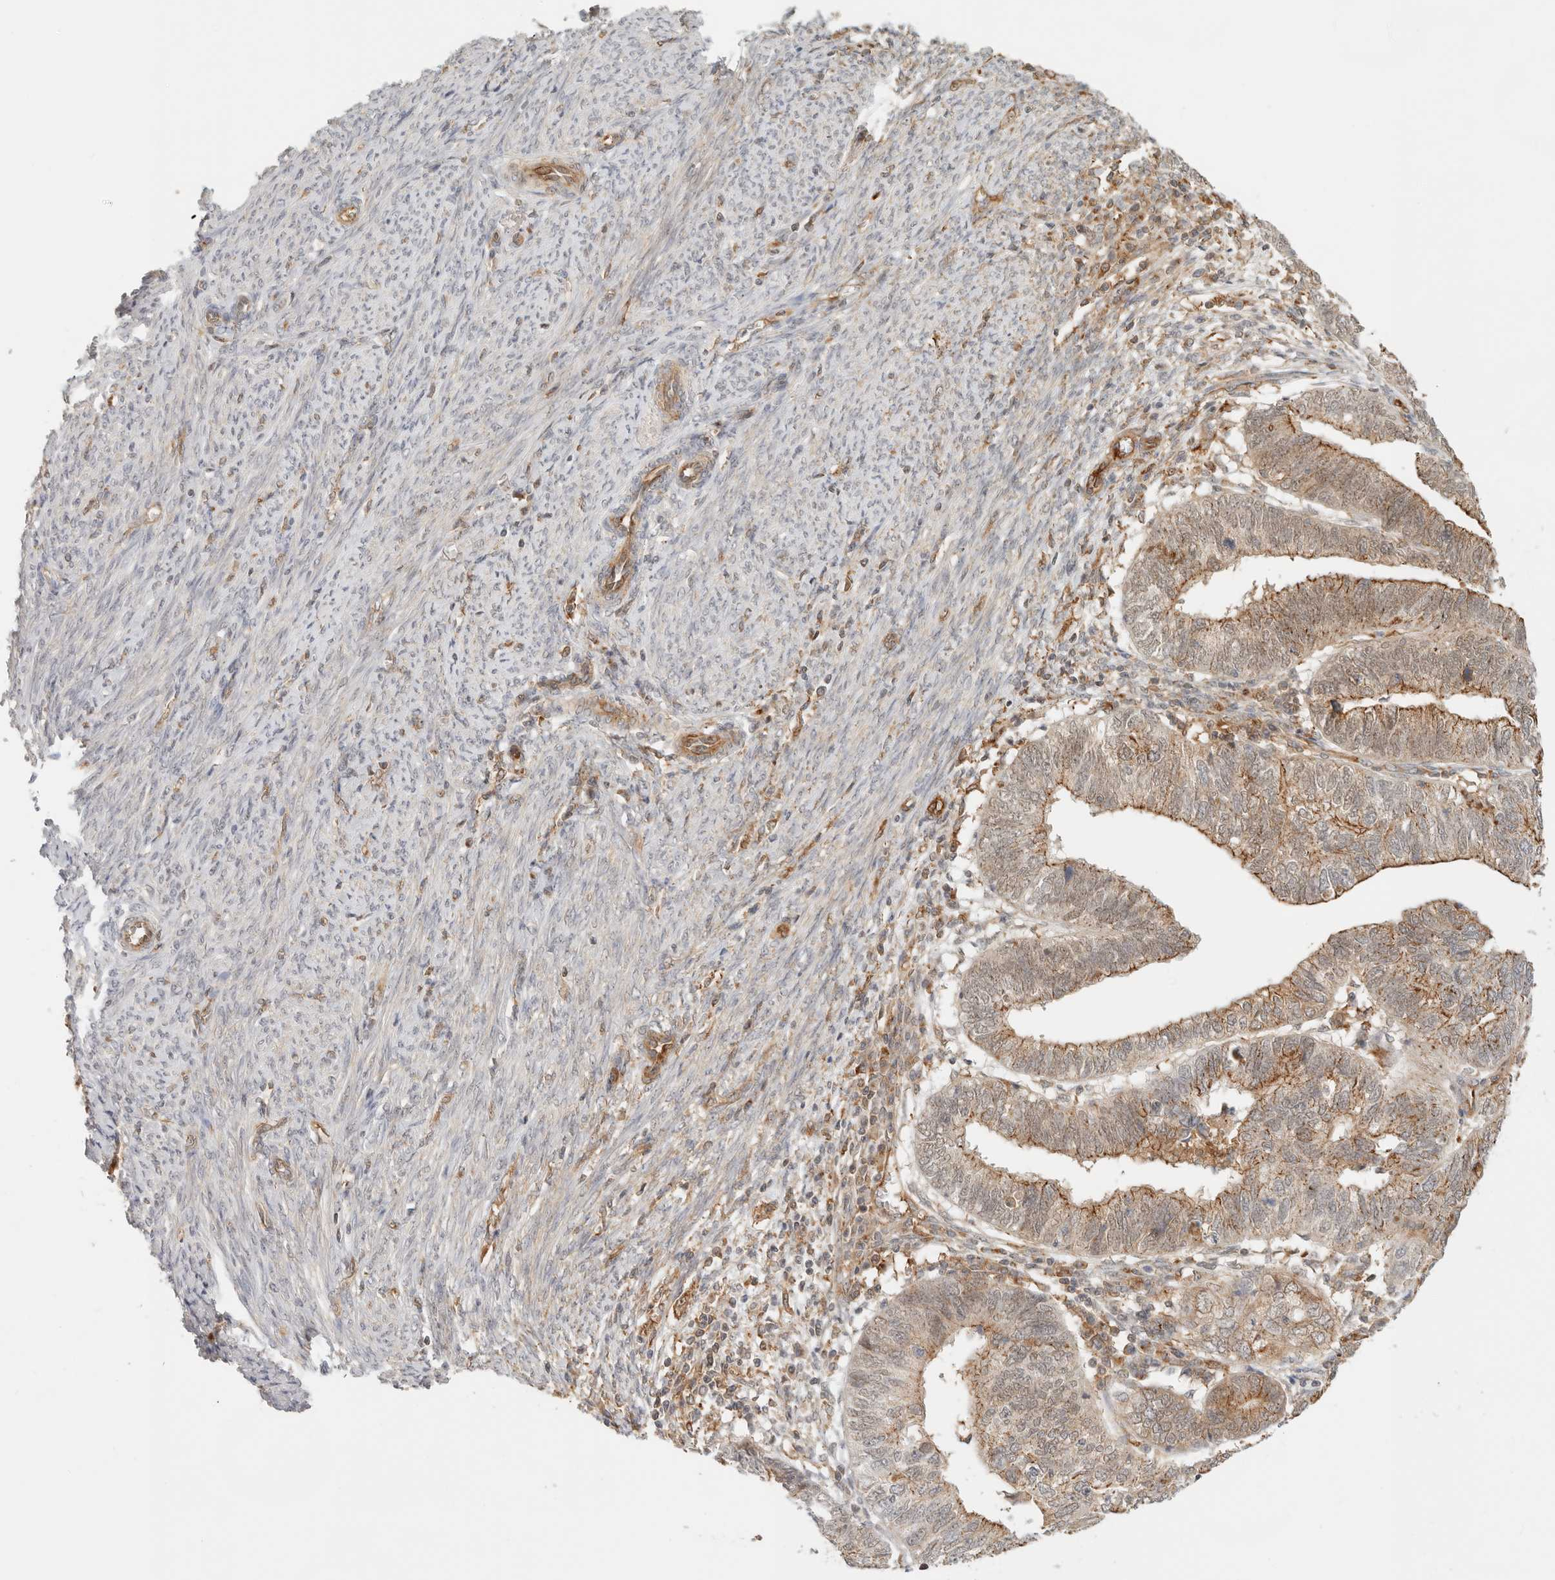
{"staining": {"intensity": "moderate", "quantity": ">75%", "location": "cytoplasmic/membranous,nuclear"}, "tissue": "endometrial cancer", "cell_type": "Tumor cells", "image_type": "cancer", "snomed": [{"axis": "morphology", "description": "Adenocarcinoma, NOS"}, {"axis": "topography", "description": "Uterus"}], "caption": "Endometrial adenocarcinoma stained with immunohistochemistry (IHC) displays moderate cytoplasmic/membranous and nuclear staining in approximately >75% of tumor cells. The staining was performed using DAB to visualize the protein expression in brown, while the nuclei were stained in blue with hematoxylin (Magnification: 20x).", "gene": "HEXD", "patient": {"sex": "female", "age": 77}}